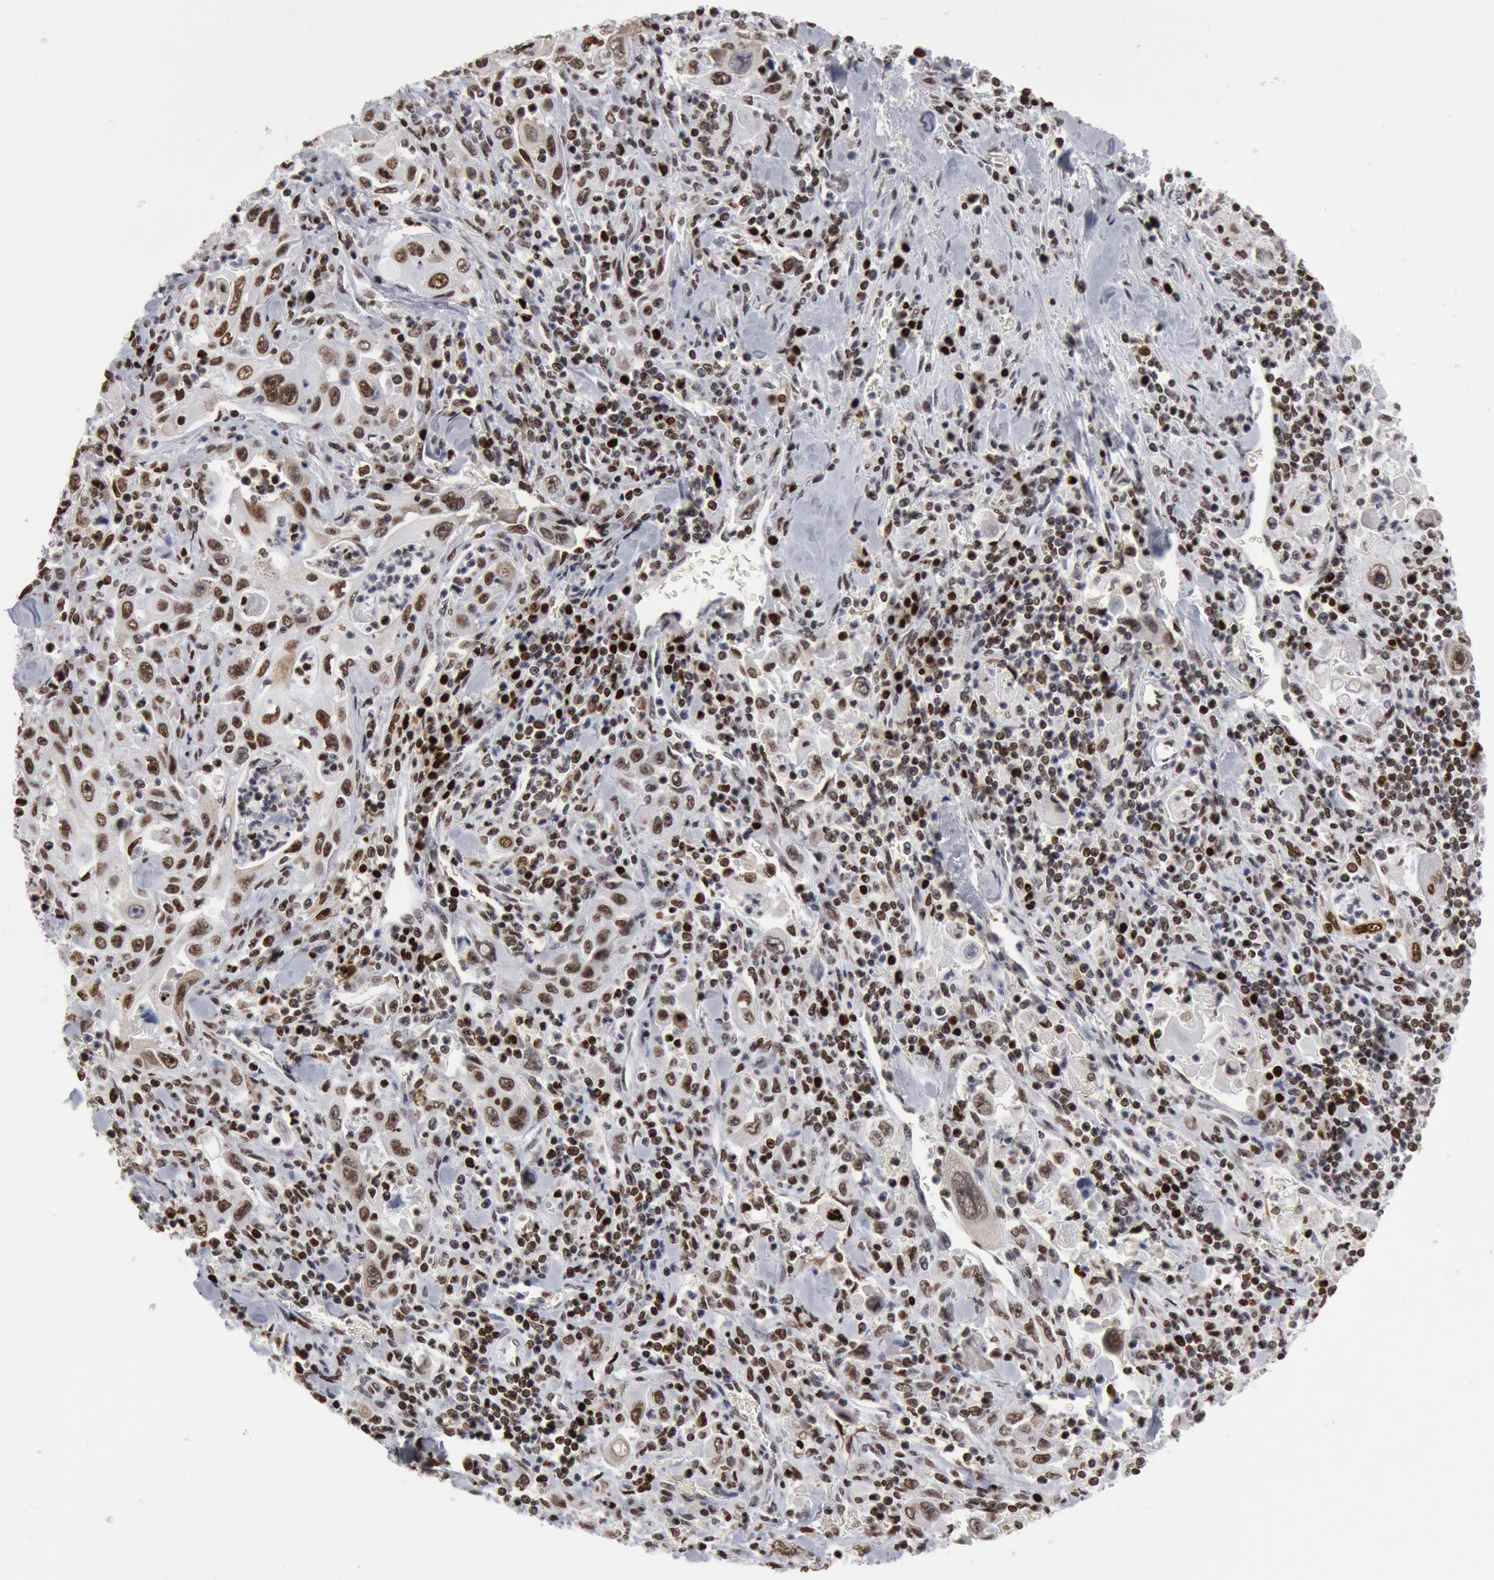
{"staining": {"intensity": "strong", "quantity": ">75%", "location": "nuclear"}, "tissue": "pancreatic cancer", "cell_type": "Tumor cells", "image_type": "cancer", "snomed": [{"axis": "morphology", "description": "Adenocarcinoma, NOS"}, {"axis": "topography", "description": "Pancreas"}], "caption": "An IHC micrograph of tumor tissue is shown. Protein staining in brown shows strong nuclear positivity in pancreatic cancer within tumor cells.", "gene": "SUB1", "patient": {"sex": "male", "age": 70}}